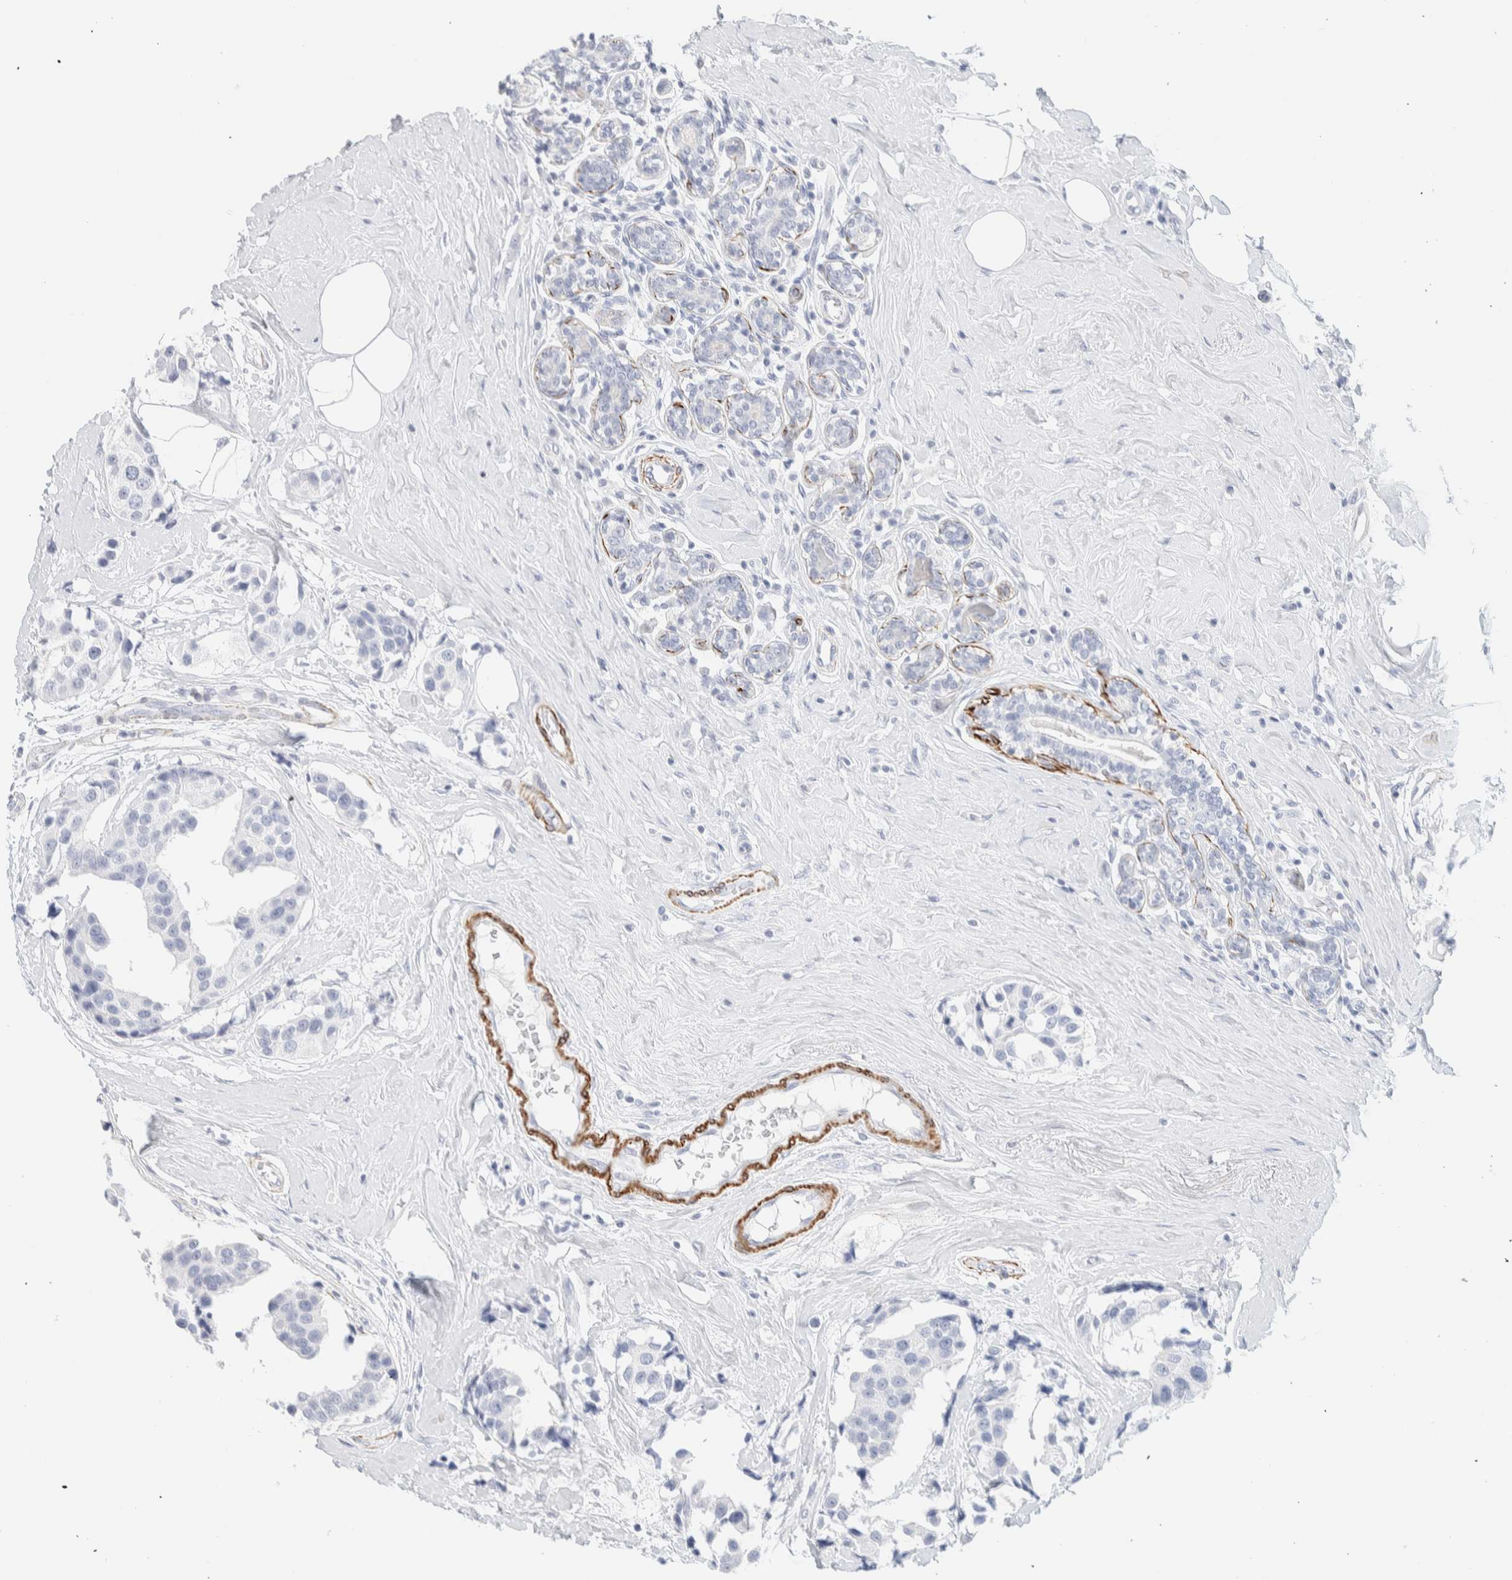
{"staining": {"intensity": "negative", "quantity": "none", "location": "none"}, "tissue": "breast cancer", "cell_type": "Tumor cells", "image_type": "cancer", "snomed": [{"axis": "morphology", "description": "Normal tissue, NOS"}, {"axis": "morphology", "description": "Duct carcinoma"}, {"axis": "topography", "description": "Breast"}], "caption": "The micrograph reveals no significant staining in tumor cells of breast cancer (infiltrating ductal carcinoma).", "gene": "AFMID", "patient": {"sex": "female", "age": 39}}